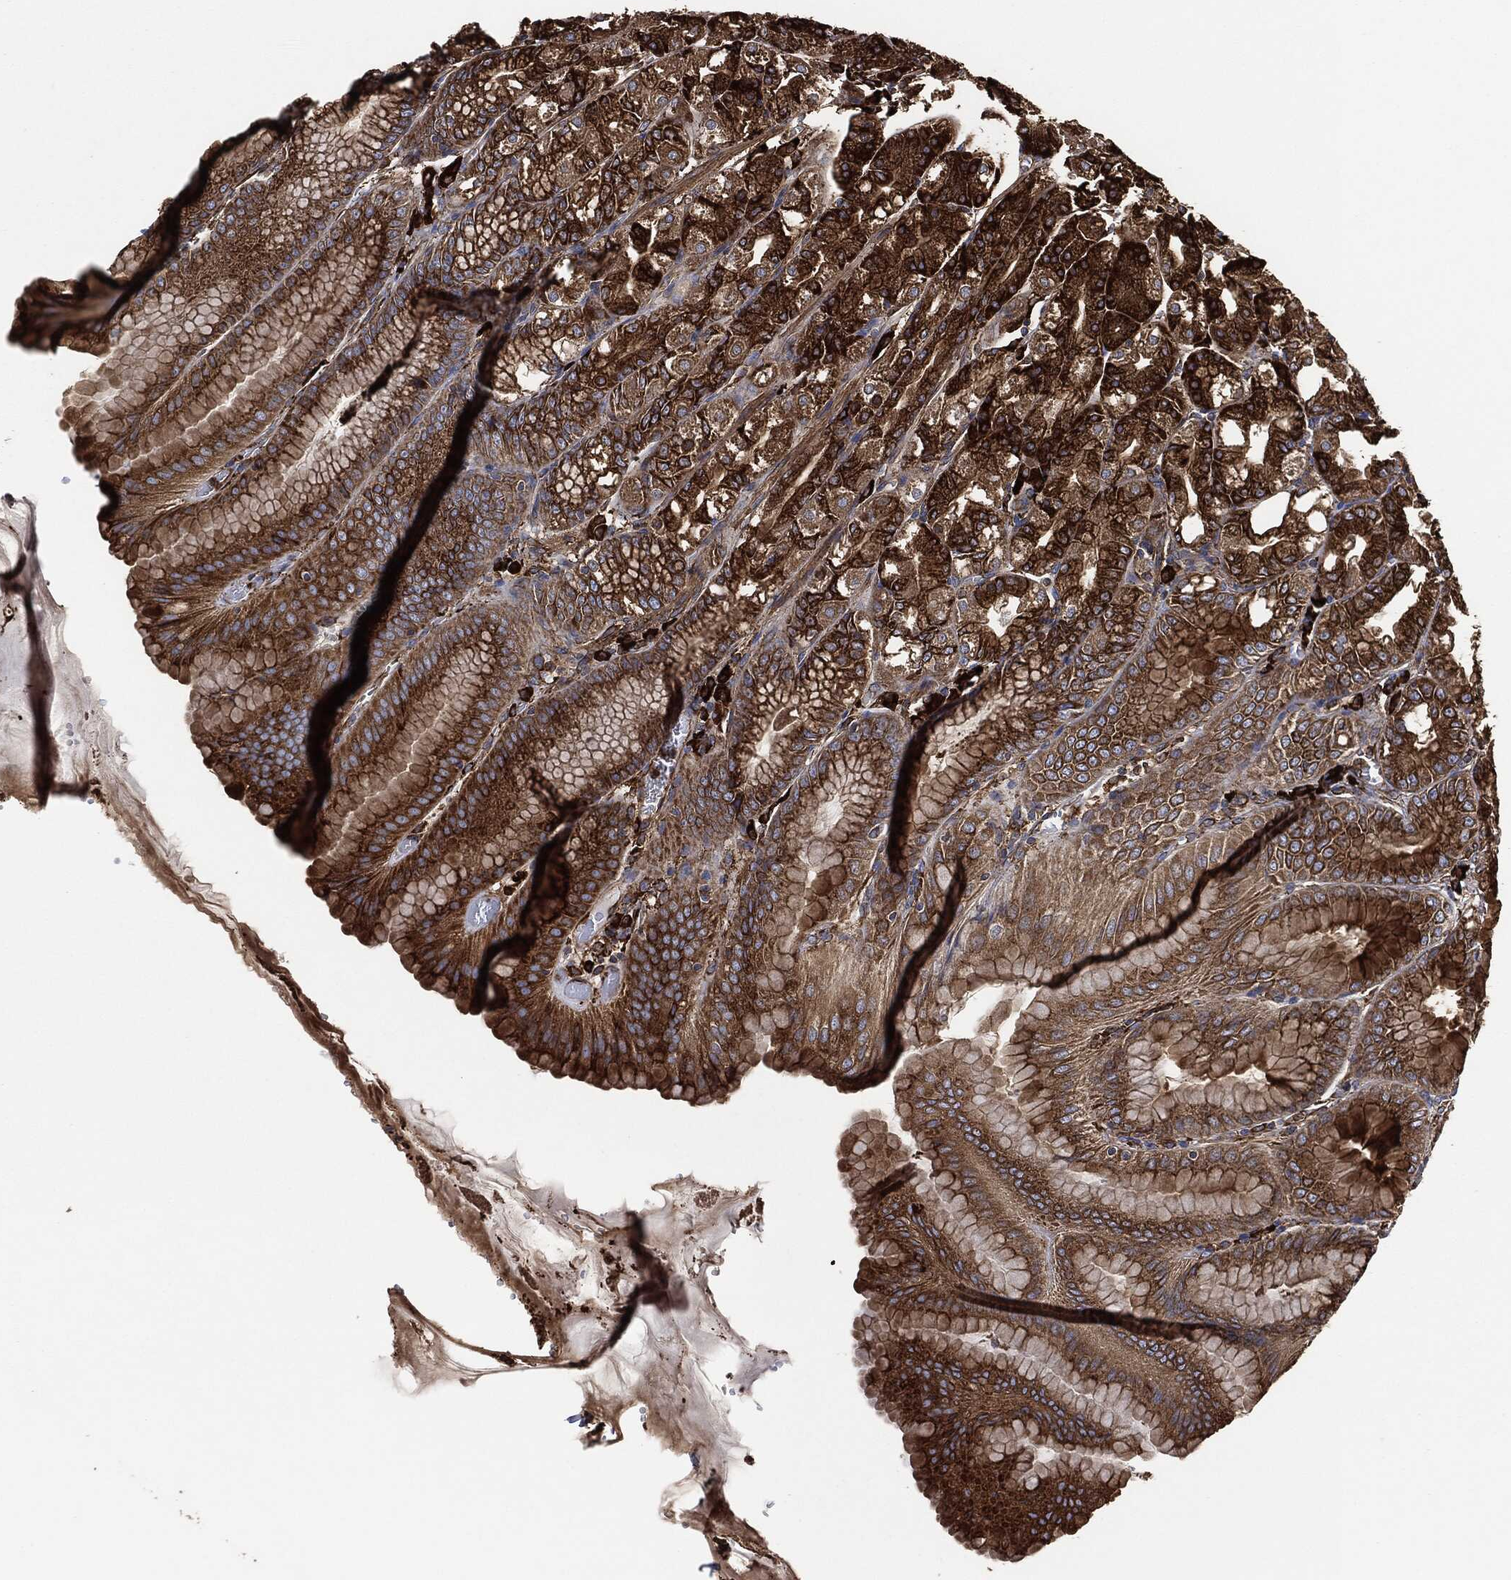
{"staining": {"intensity": "strong", "quantity": ">75%", "location": "cytoplasmic/membranous"}, "tissue": "stomach", "cell_type": "Glandular cells", "image_type": "normal", "snomed": [{"axis": "morphology", "description": "Normal tissue, NOS"}, {"axis": "topography", "description": "Stomach"}], "caption": "DAB (3,3'-diaminobenzidine) immunohistochemical staining of normal human stomach demonstrates strong cytoplasmic/membranous protein staining in approximately >75% of glandular cells. Nuclei are stained in blue.", "gene": "AMFR", "patient": {"sex": "male", "age": 71}}